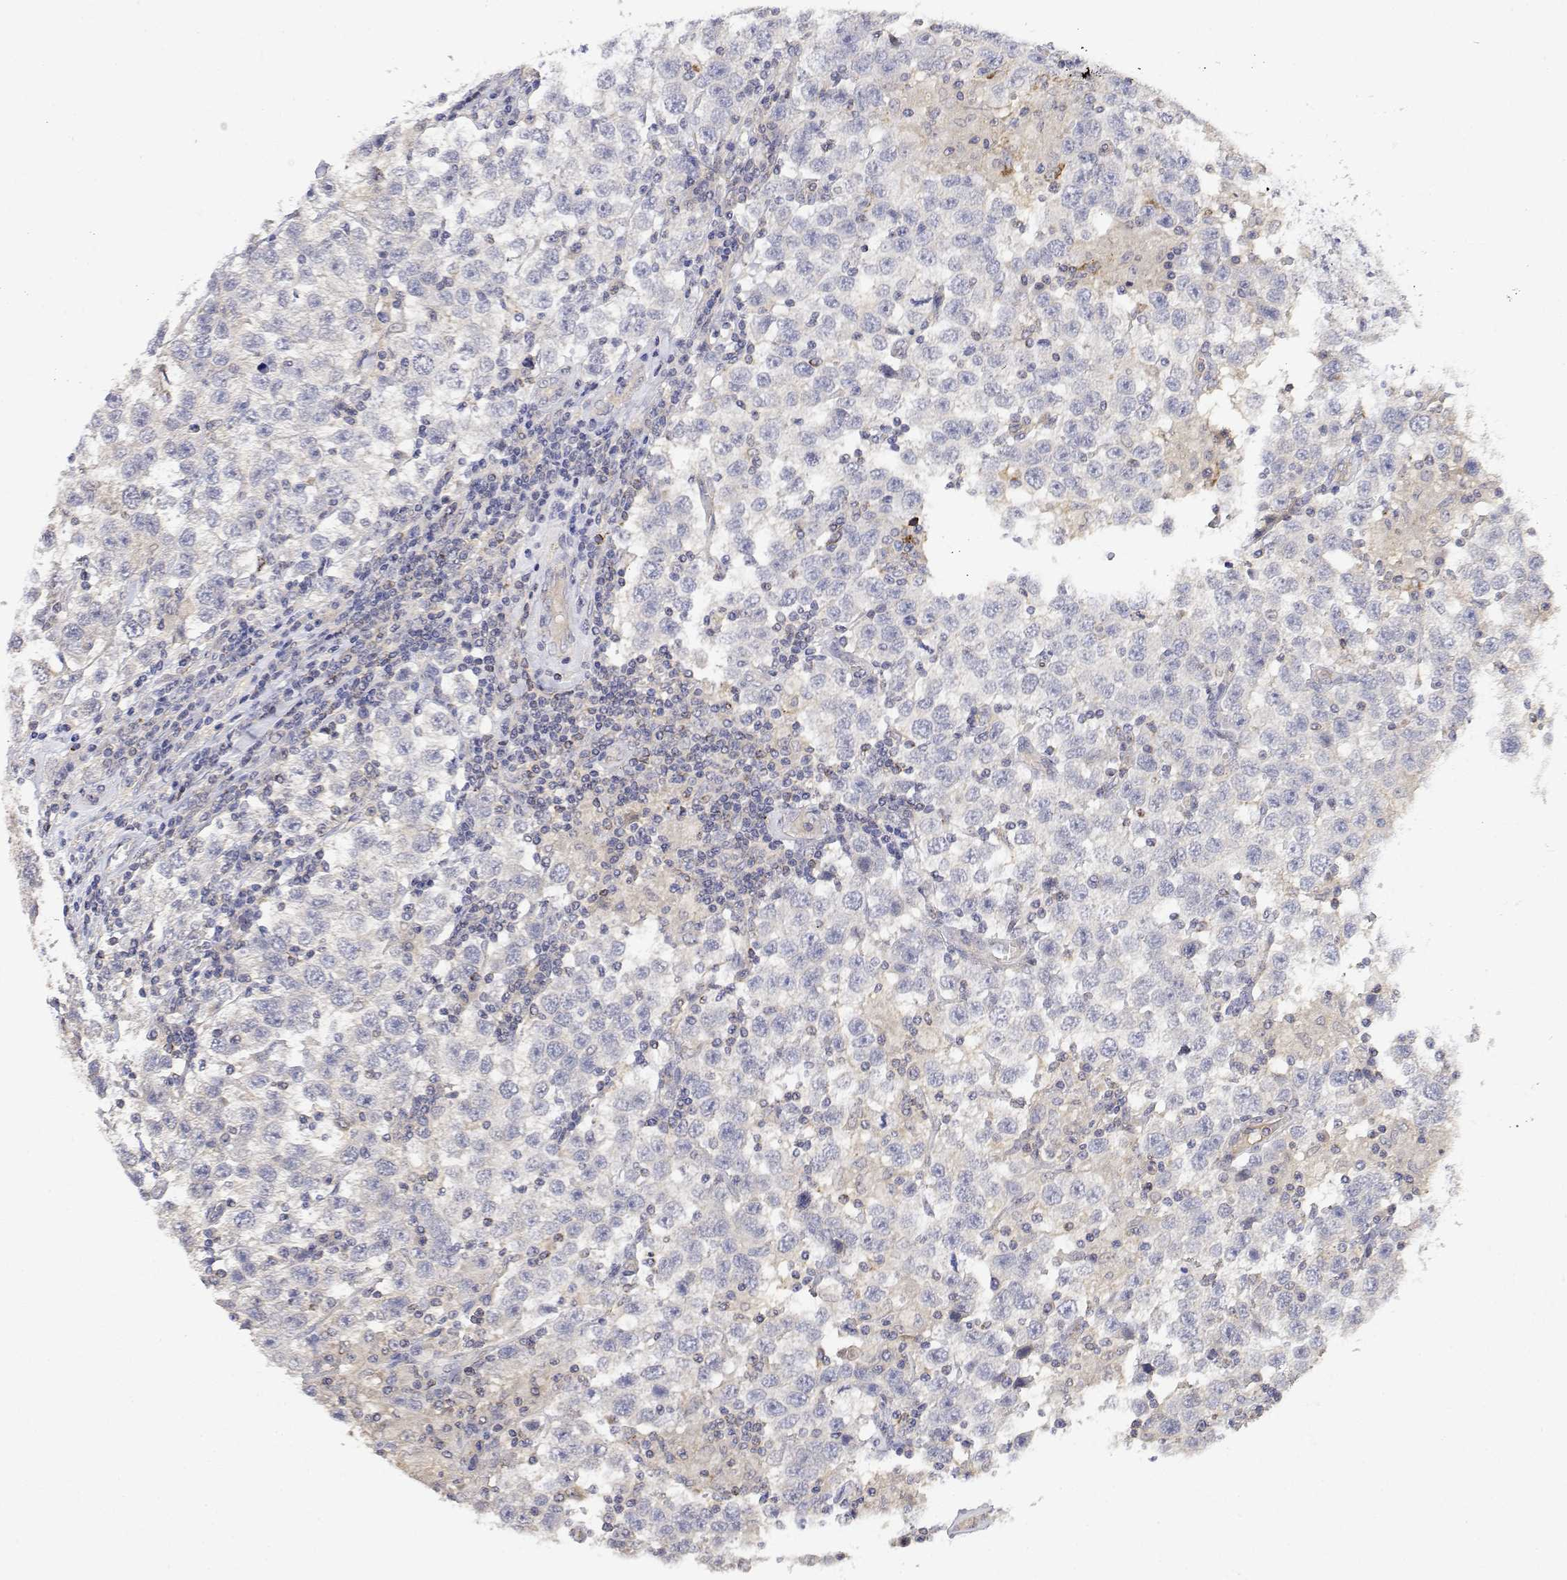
{"staining": {"intensity": "negative", "quantity": "none", "location": "none"}, "tissue": "testis cancer", "cell_type": "Tumor cells", "image_type": "cancer", "snomed": [{"axis": "morphology", "description": "Seminoma, NOS"}, {"axis": "topography", "description": "Testis"}], "caption": "High magnification brightfield microscopy of testis cancer stained with DAB (3,3'-diaminobenzidine) (brown) and counterstained with hematoxylin (blue): tumor cells show no significant expression.", "gene": "LONRF3", "patient": {"sex": "male", "age": 41}}